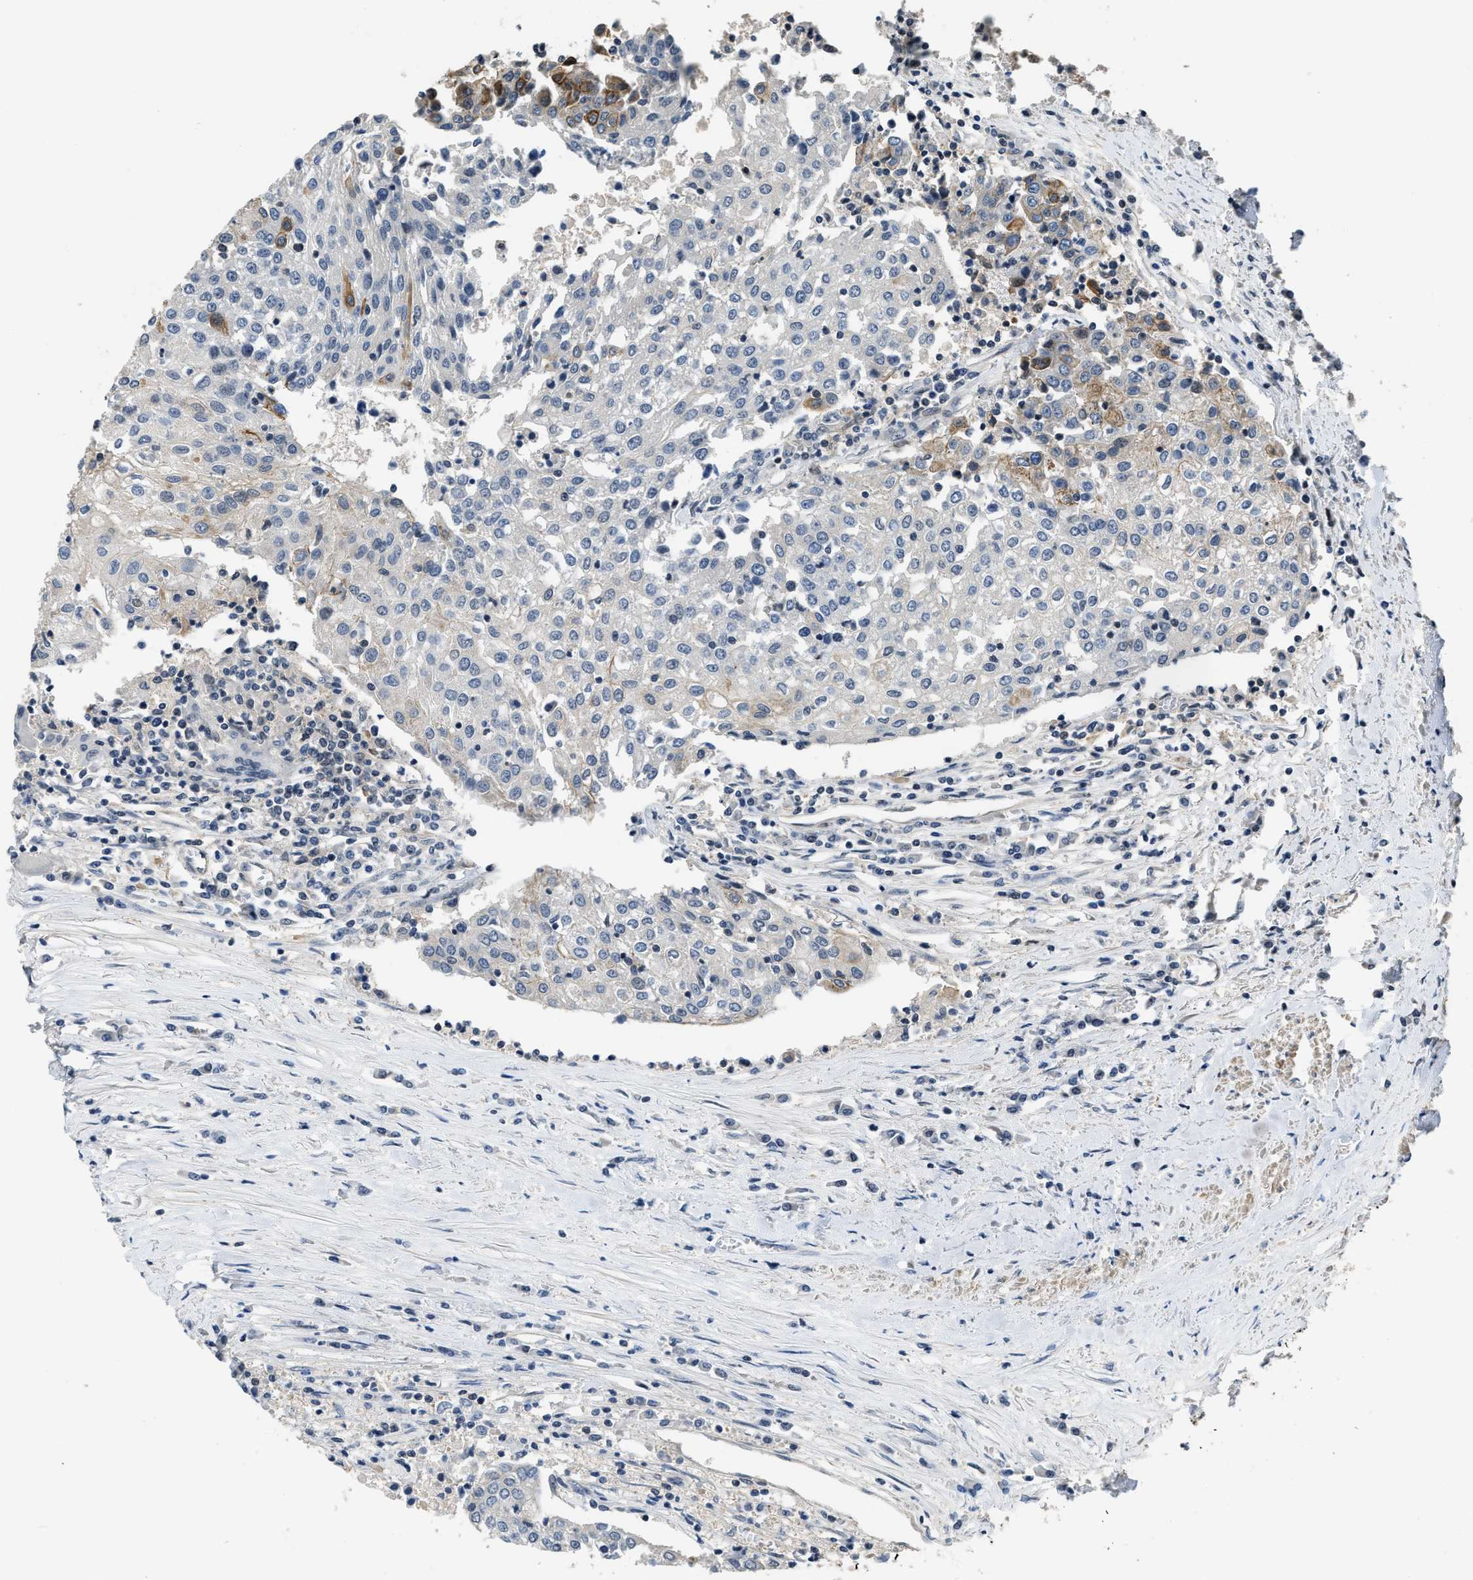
{"staining": {"intensity": "negative", "quantity": "none", "location": "none"}, "tissue": "urothelial cancer", "cell_type": "Tumor cells", "image_type": "cancer", "snomed": [{"axis": "morphology", "description": "Urothelial carcinoma, High grade"}, {"axis": "topography", "description": "Urinary bladder"}], "caption": "This is a photomicrograph of immunohistochemistry staining of high-grade urothelial carcinoma, which shows no positivity in tumor cells.", "gene": "TES", "patient": {"sex": "female", "age": 85}}